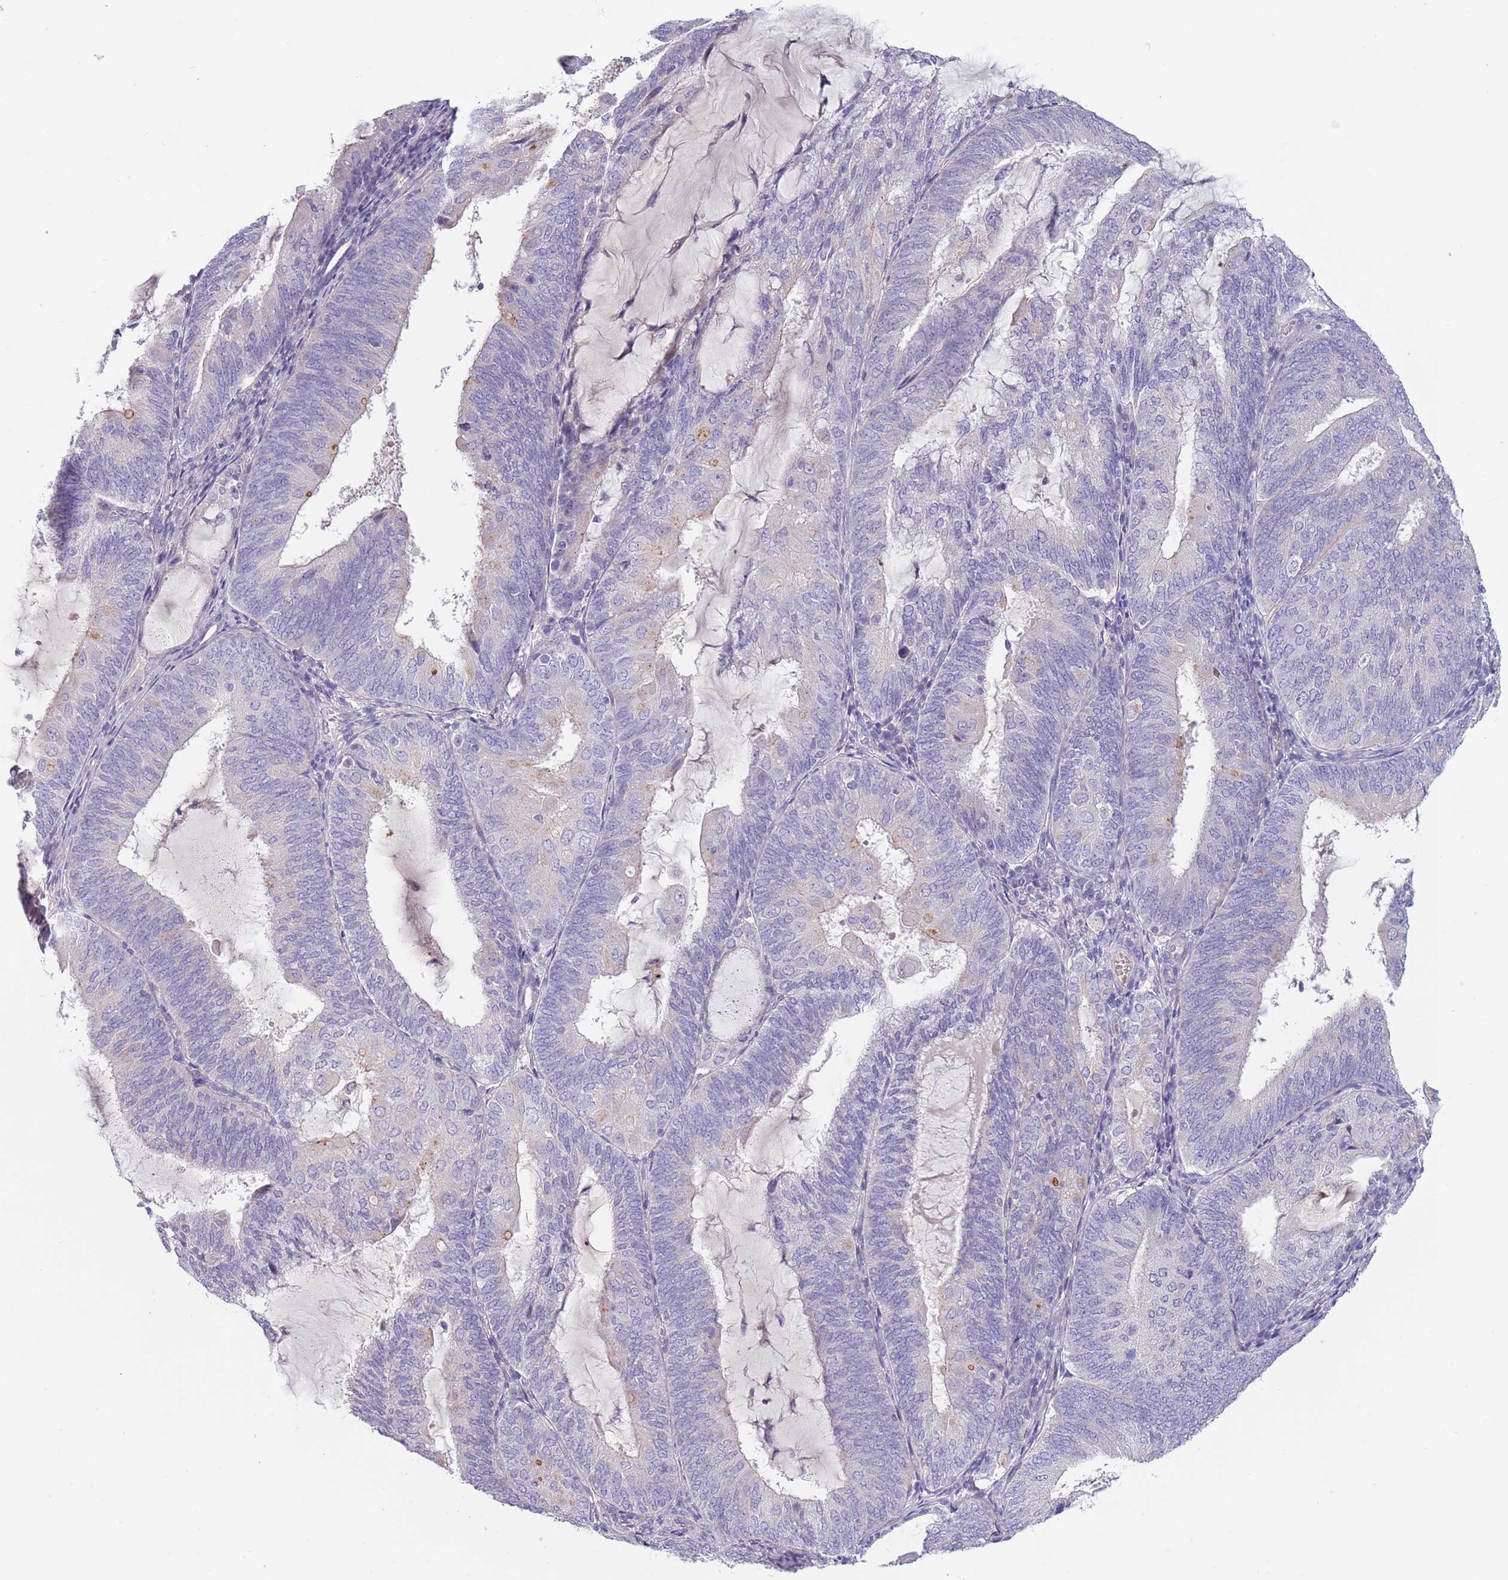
{"staining": {"intensity": "negative", "quantity": "none", "location": "none"}, "tissue": "endometrial cancer", "cell_type": "Tumor cells", "image_type": "cancer", "snomed": [{"axis": "morphology", "description": "Adenocarcinoma, NOS"}, {"axis": "topography", "description": "Endometrium"}], "caption": "DAB (3,3'-diaminobenzidine) immunohistochemical staining of human endometrial cancer (adenocarcinoma) reveals no significant positivity in tumor cells. Brightfield microscopy of immunohistochemistry stained with DAB (brown) and hematoxylin (blue), captured at high magnification.", "gene": "MAN1C1", "patient": {"sex": "female", "age": 81}}